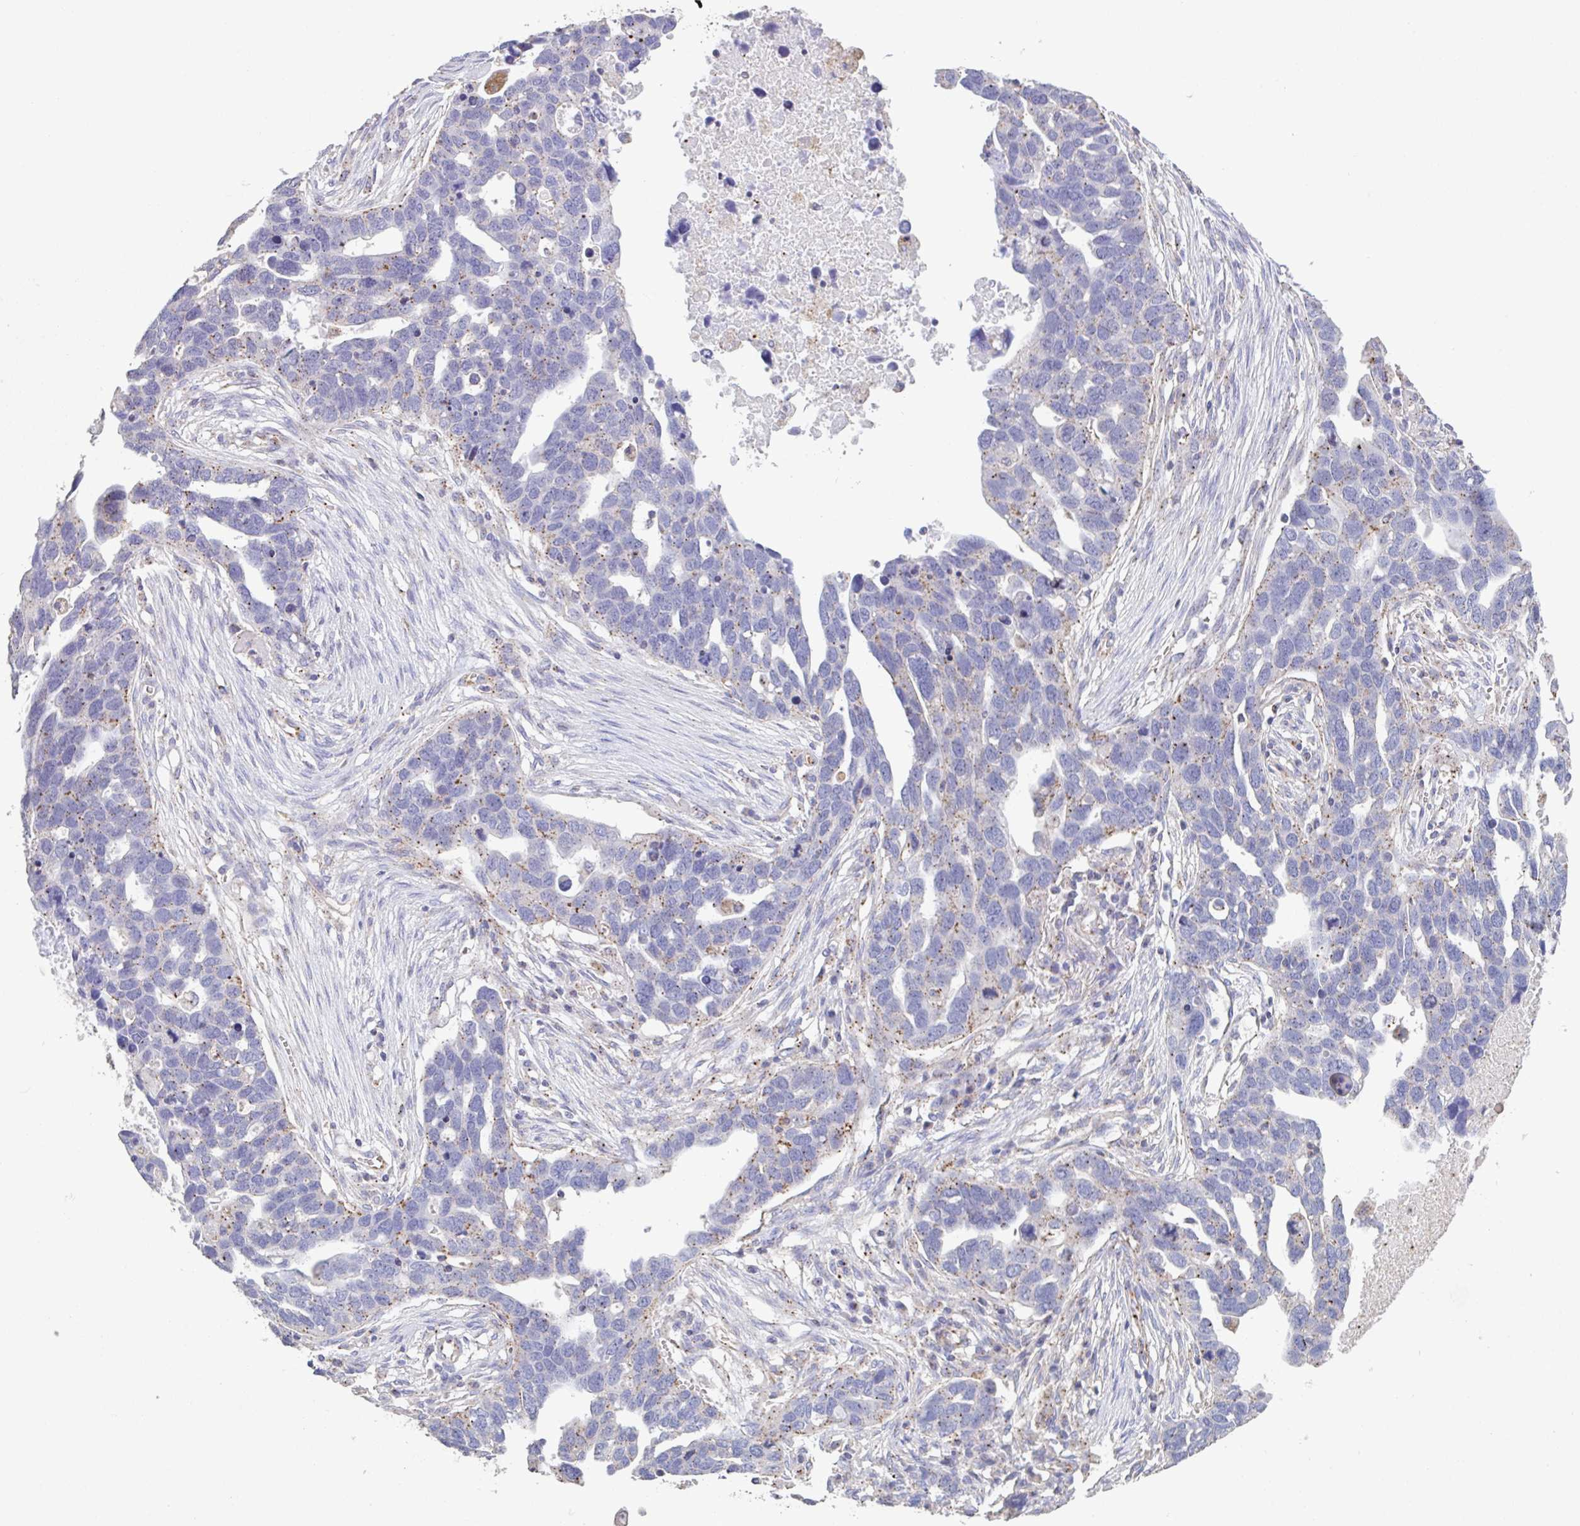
{"staining": {"intensity": "negative", "quantity": "none", "location": "none"}, "tissue": "ovarian cancer", "cell_type": "Tumor cells", "image_type": "cancer", "snomed": [{"axis": "morphology", "description": "Cystadenocarcinoma, serous, NOS"}, {"axis": "topography", "description": "Ovary"}], "caption": "Immunohistochemistry (IHC) image of neoplastic tissue: human ovarian serous cystadenocarcinoma stained with DAB displays no significant protein staining in tumor cells. (Brightfield microscopy of DAB immunohistochemistry (IHC) at high magnification).", "gene": "CHMP5", "patient": {"sex": "female", "age": 54}}